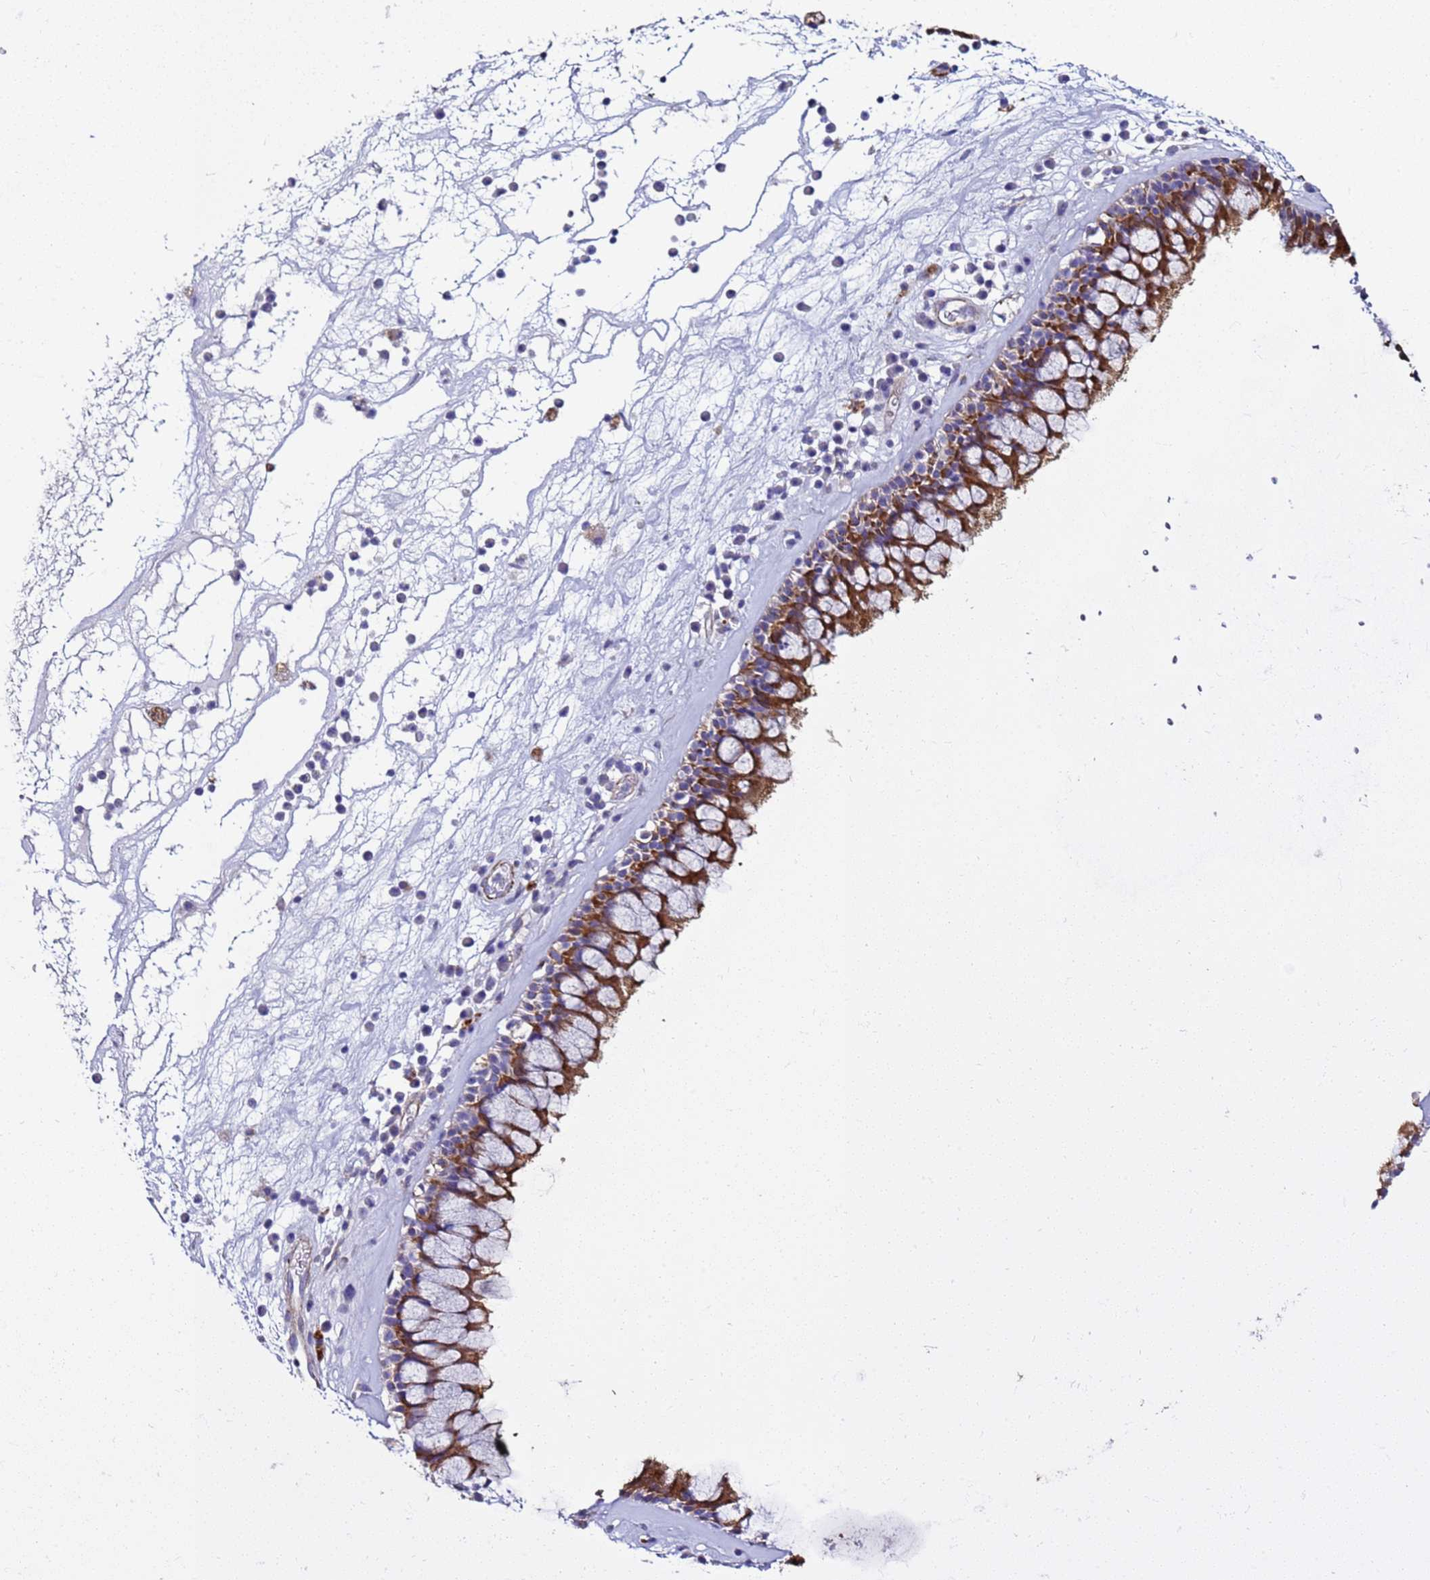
{"staining": {"intensity": "strong", "quantity": ">75%", "location": "cytoplasmic/membranous"}, "tissue": "nasopharynx", "cell_type": "Respiratory epithelial cells", "image_type": "normal", "snomed": [{"axis": "morphology", "description": "Normal tissue, NOS"}, {"axis": "morphology", "description": "Inflammation, NOS"}, {"axis": "topography", "description": "Nasopharynx"}], "caption": "There is high levels of strong cytoplasmic/membranous staining in respiratory epithelial cells of benign nasopharynx, as demonstrated by immunohistochemical staining (brown color).", "gene": "RABL2A", "patient": {"sex": "male", "age": 70}}